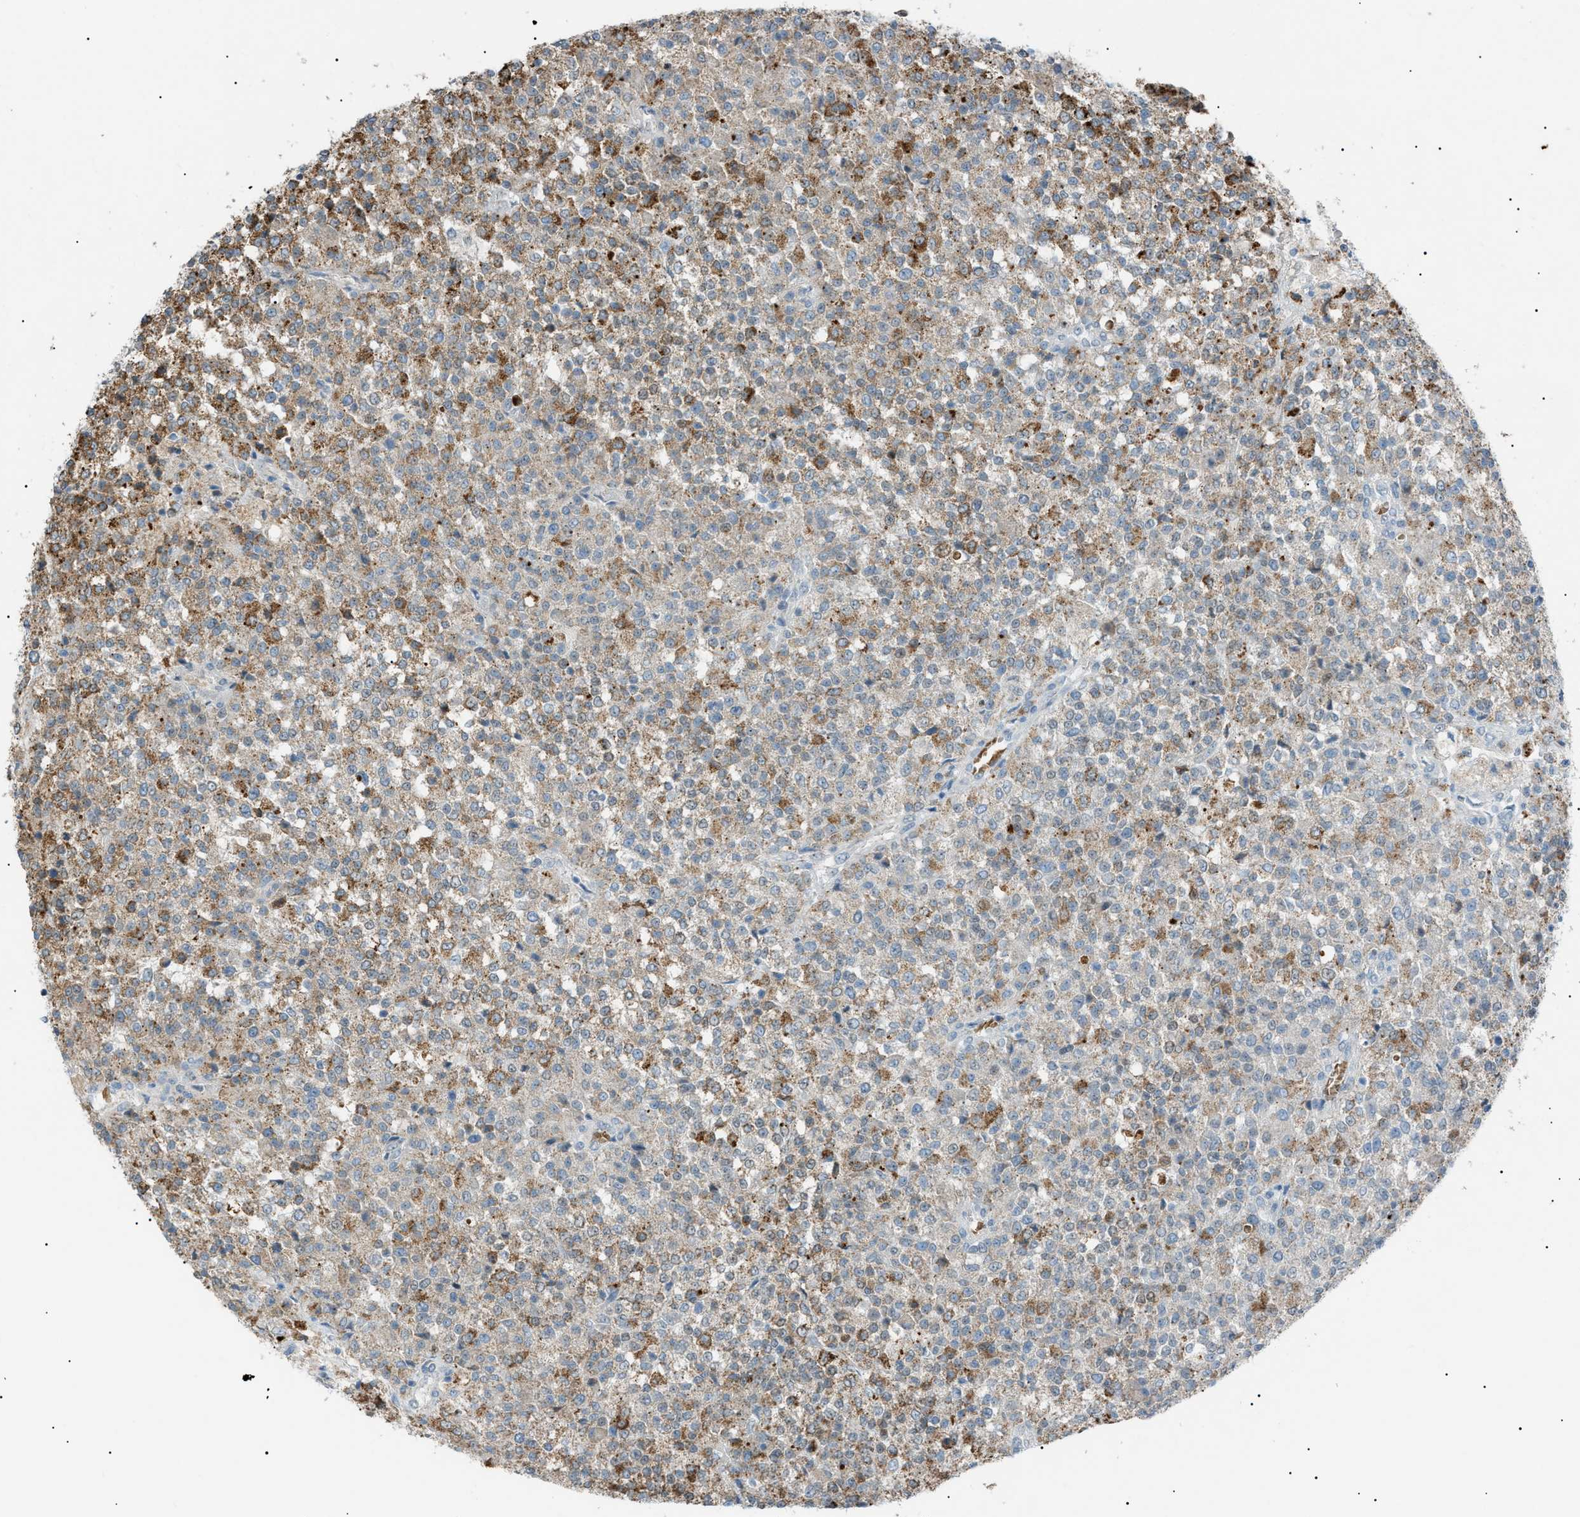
{"staining": {"intensity": "moderate", "quantity": ">75%", "location": "cytoplasmic/membranous"}, "tissue": "testis cancer", "cell_type": "Tumor cells", "image_type": "cancer", "snomed": [{"axis": "morphology", "description": "Seminoma, NOS"}, {"axis": "topography", "description": "Testis"}], "caption": "Tumor cells demonstrate medium levels of moderate cytoplasmic/membranous positivity in about >75% of cells in human seminoma (testis).", "gene": "ZNF516", "patient": {"sex": "male", "age": 59}}